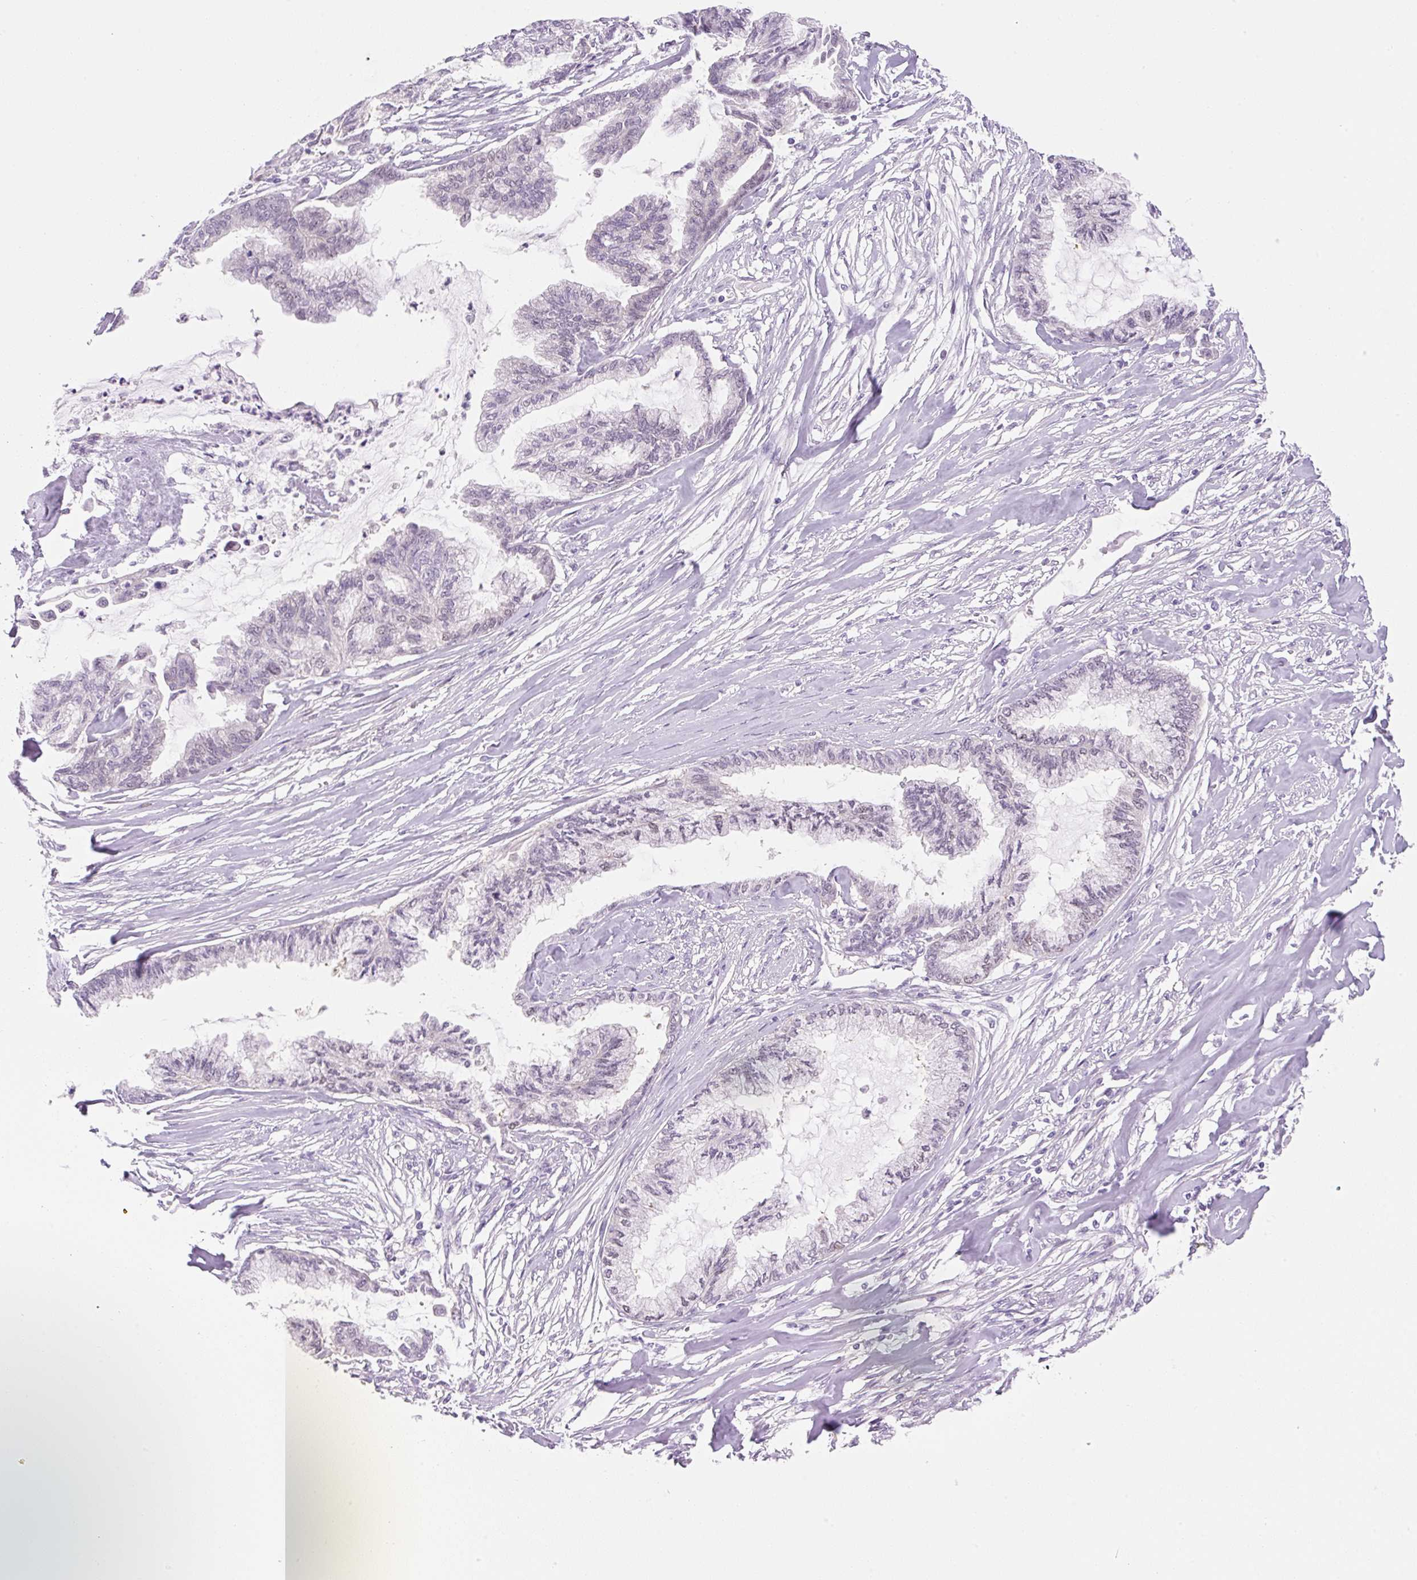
{"staining": {"intensity": "negative", "quantity": "none", "location": "none"}, "tissue": "endometrial cancer", "cell_type": "Tumor cells", "image_type": "cancer", "snomed": [{"axis": "morphology", "description": "Adenocarcinoma, NOS"}, {"axis": "topography", "description": "Endometrium"}], "caption": "Histopathology image shows no protein positivity in tumor cells of adenocarcinoma (endometrial) tissue.", "gene": "SYNE3", "patient": {"sex": "female", "age": 86}}